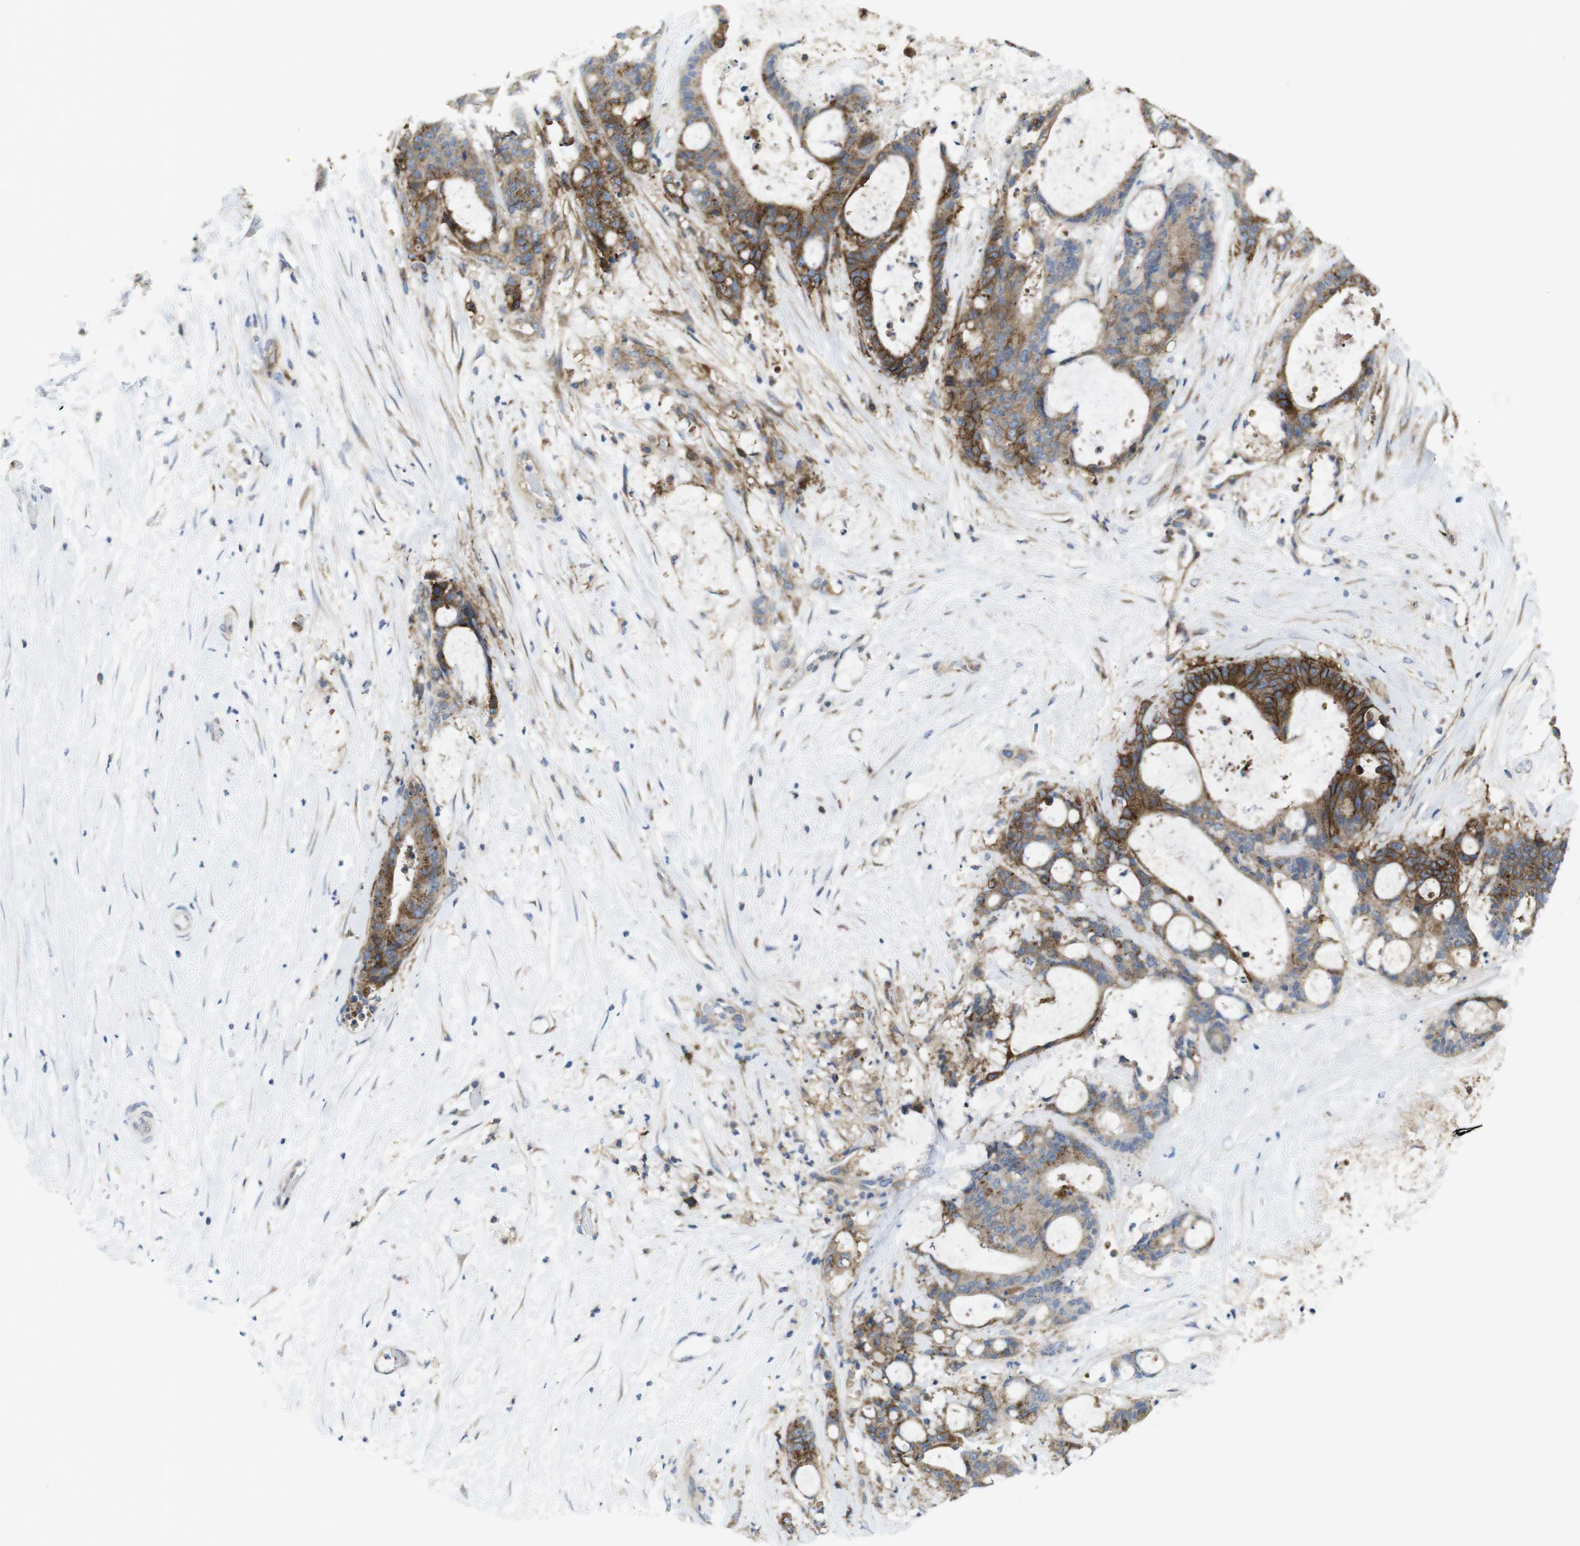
{"staining": {"intensity": "strong", "quantity": "25%-75%", "location": "cytoplasmic/membranous"}, "tissue": "liver cancer", "cell_type": "Tumor cells", "image_type": "cancer", "snomed": [{"axis": "morphology", "description": "Cholangiocarcinoma"}, {"axis": "topography", "description": "Liver"}], "caption": "High-magnification brightfield microscopy of liver cancer (cholangiocarcinoma) stained with DAB (brown) and counterstained with hematoxylin (blue). tumor cells exhibit strong cytoplasmic/membranous positivity is appreciated in approximately25%-75% of cells.", "gene": "CCR6", "patient": {"sex": "female", "age": 73}}